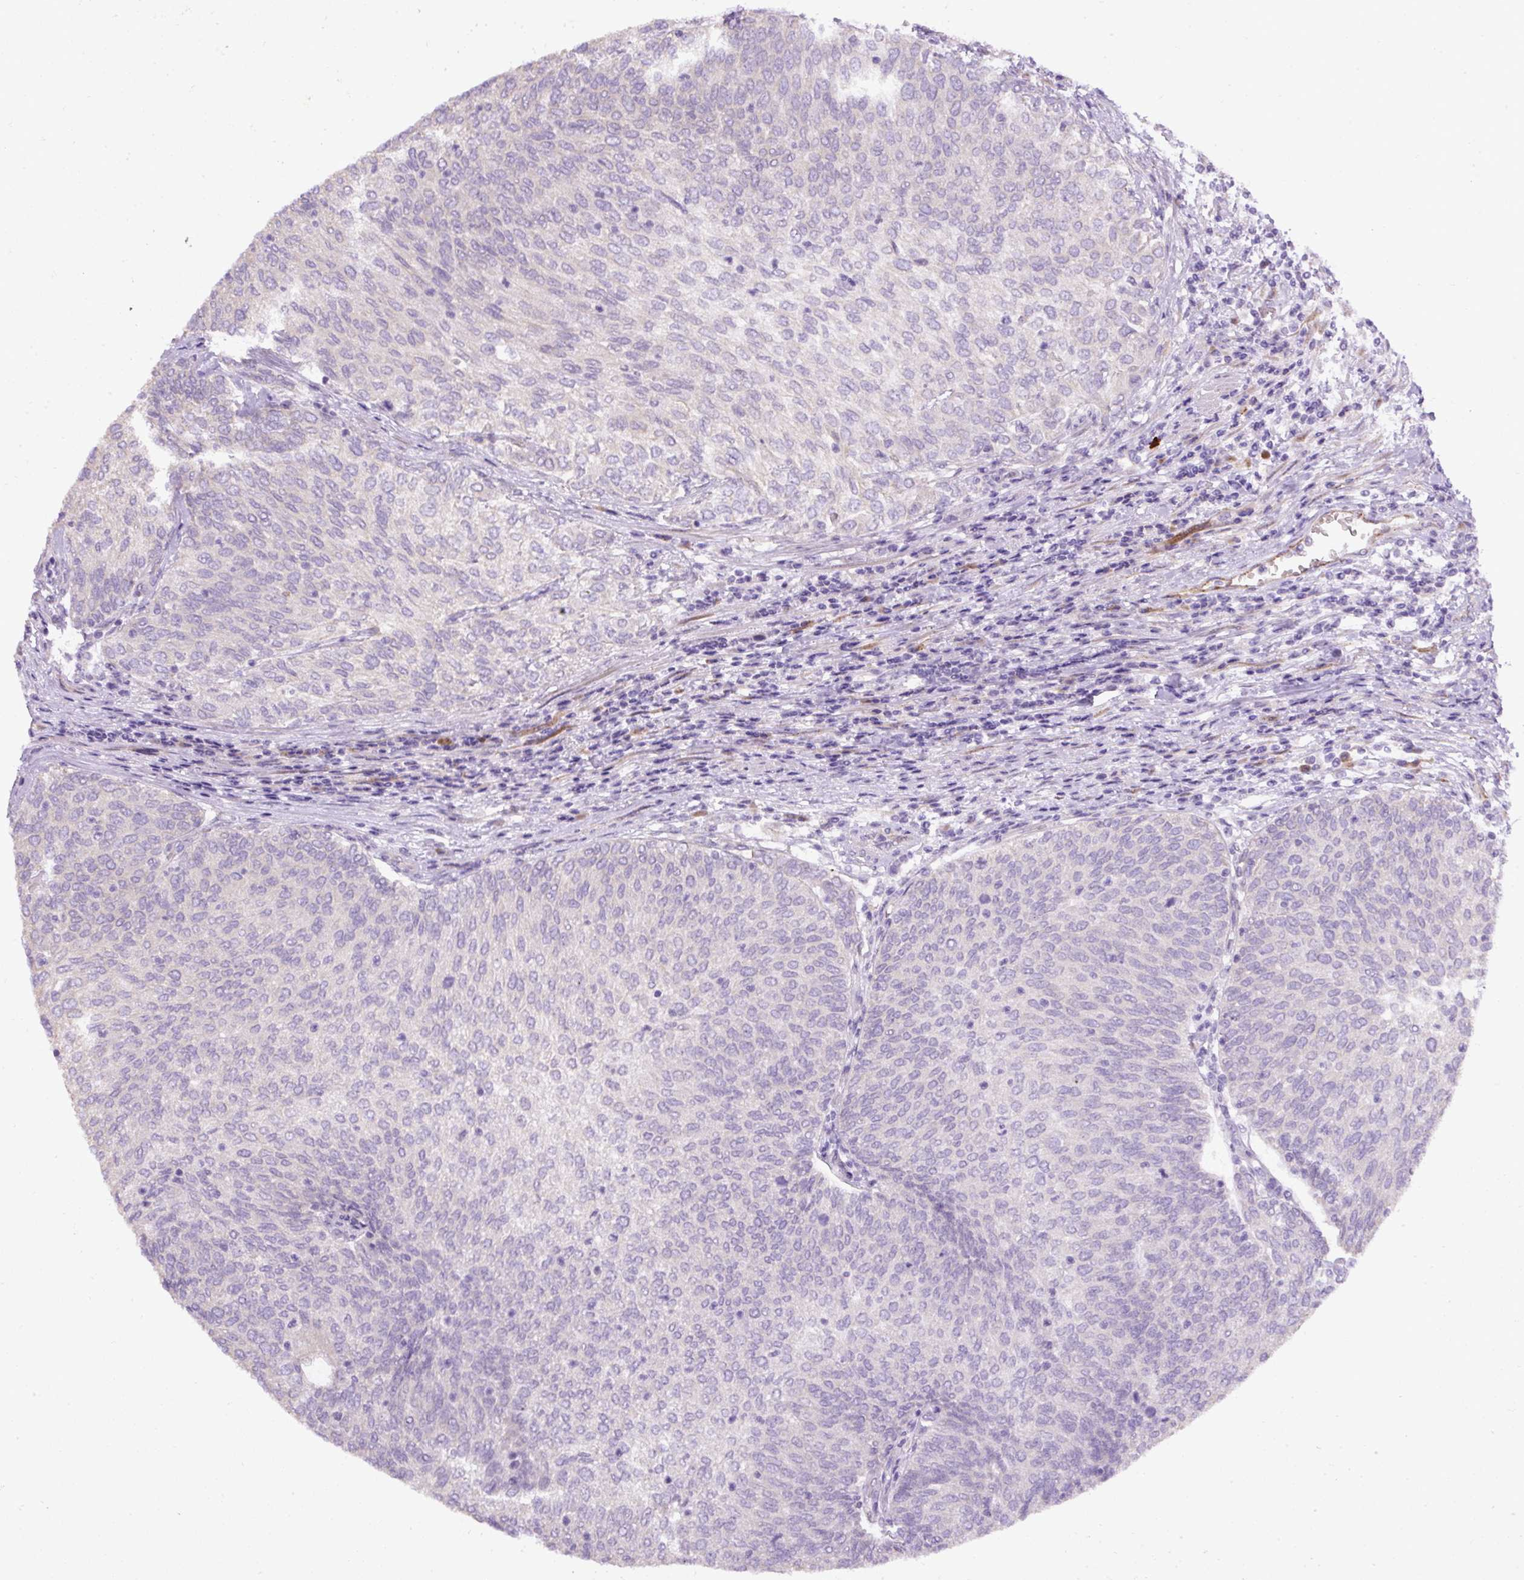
{"staining": {"intensity": "negative", "quantity": "none", "location": "none"}, "tissue": "urothelial cancer", "cell_type": "Tumor cells", "image_type": "cancer", "snomed": [{"axis": "morphology", "description": "Urothelial carcinoma, Low grade"}, {"axis": "topography", "description": "Urinary bladder"}], "caption": "The immunohistochemistry (IHC) image has no significant staining in tumor cells of low-grade urothelial carcinoma tissue.", "gene": "FAM149A", "patient": {"sex": "female", "age": 79}}